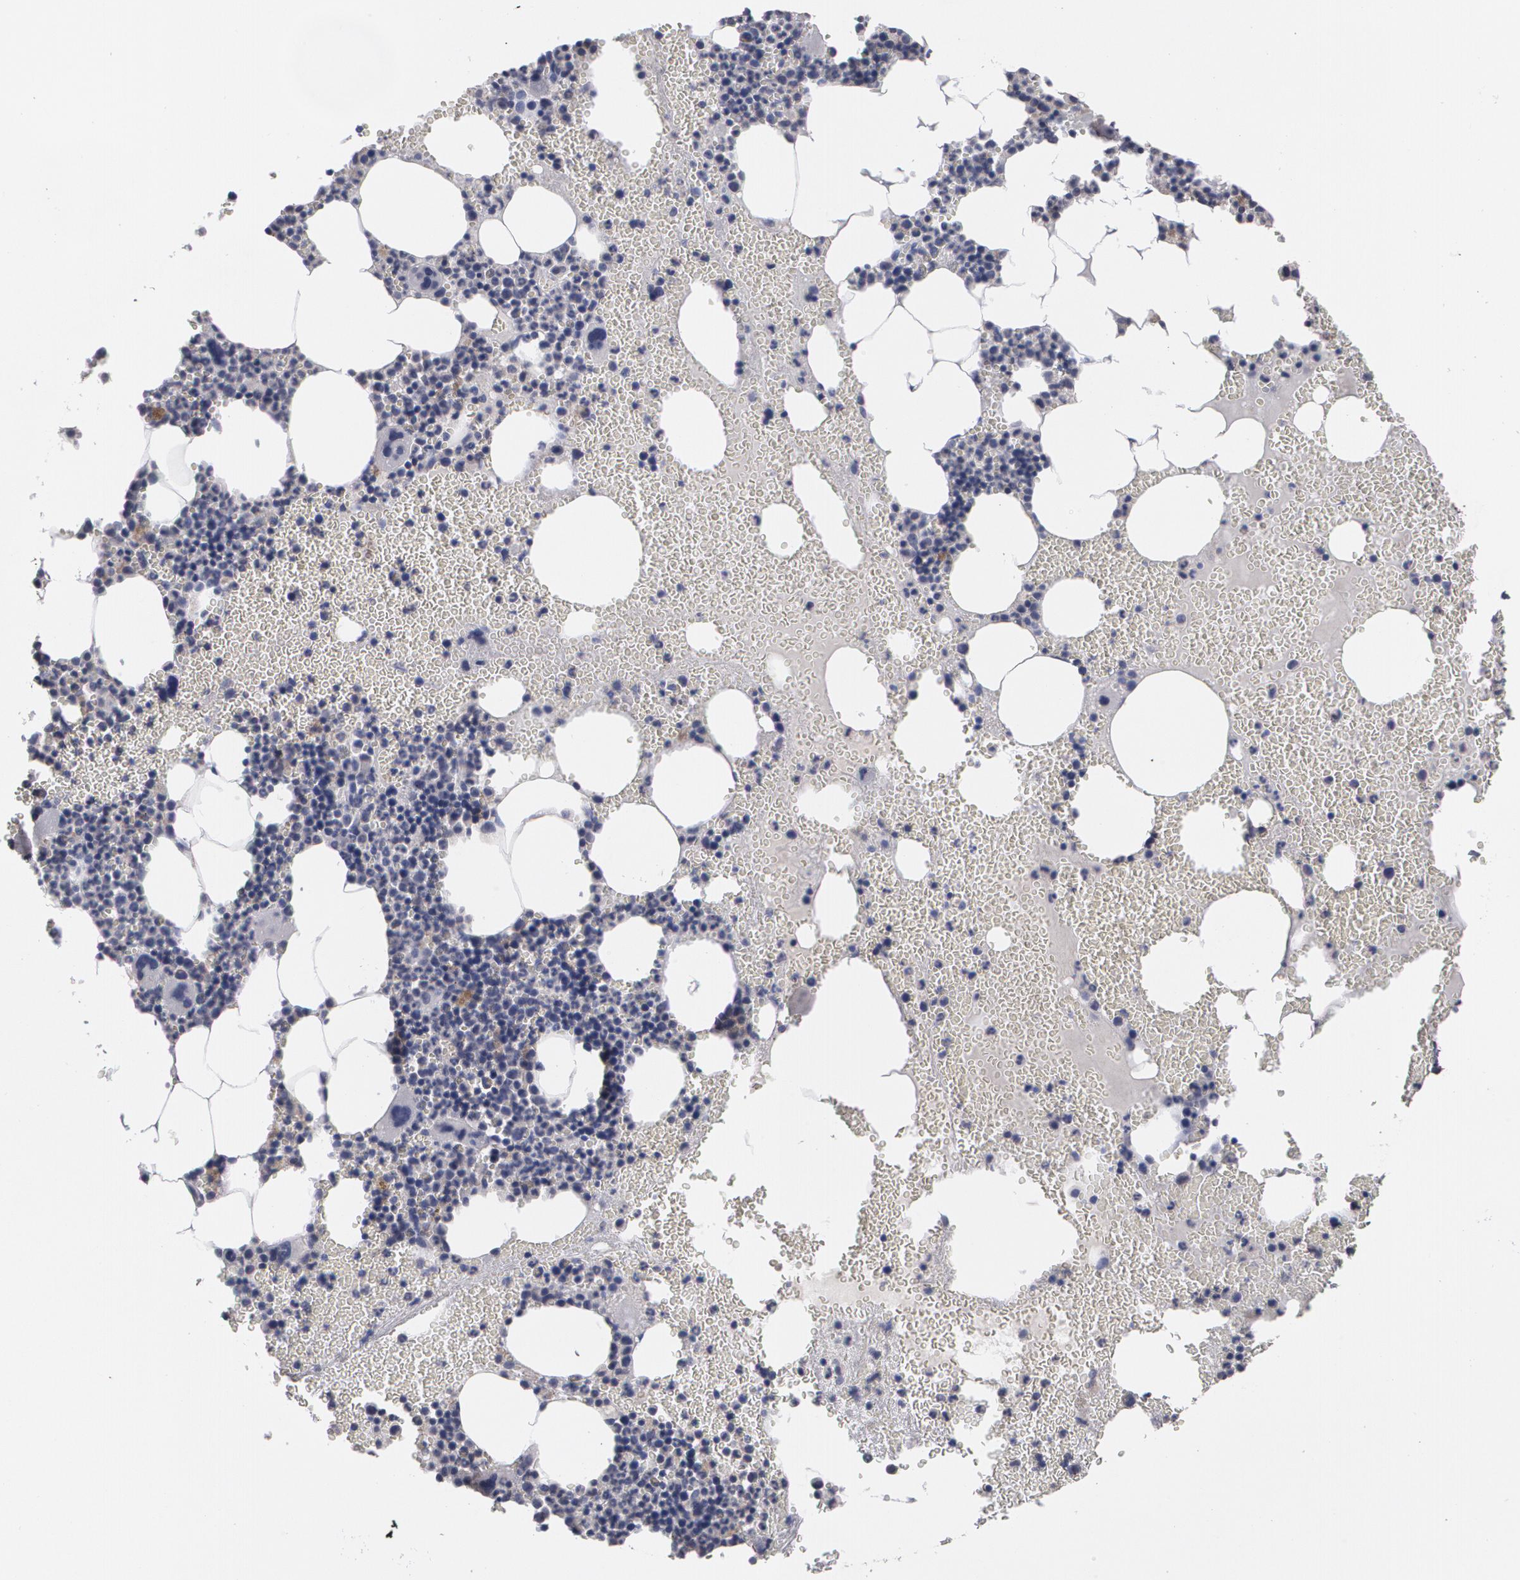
{"staining": {"intensity": "negative", "quantity": "none", "location": "none"}, "tissue": "bone marrow", "cell_type": "Hematopoietic cells", "image_type": "normal", "snomed": [{"axis": "morphology", "description": "Normal tissue, NOS"}, {"axis": "topography", "description": "Bone marrow"}], "caption": "Immunohistochemistry (IHC) of unremarkable human bone marrow shows no expression in hematopoietic cells. (Stains: DAB immunohistochemistry with hematoxylin counter stain, Microscopy: brightfield microscopy at high magnification).", "gene": "ARF6", "patient": {"sex": "male", "age": 82}}